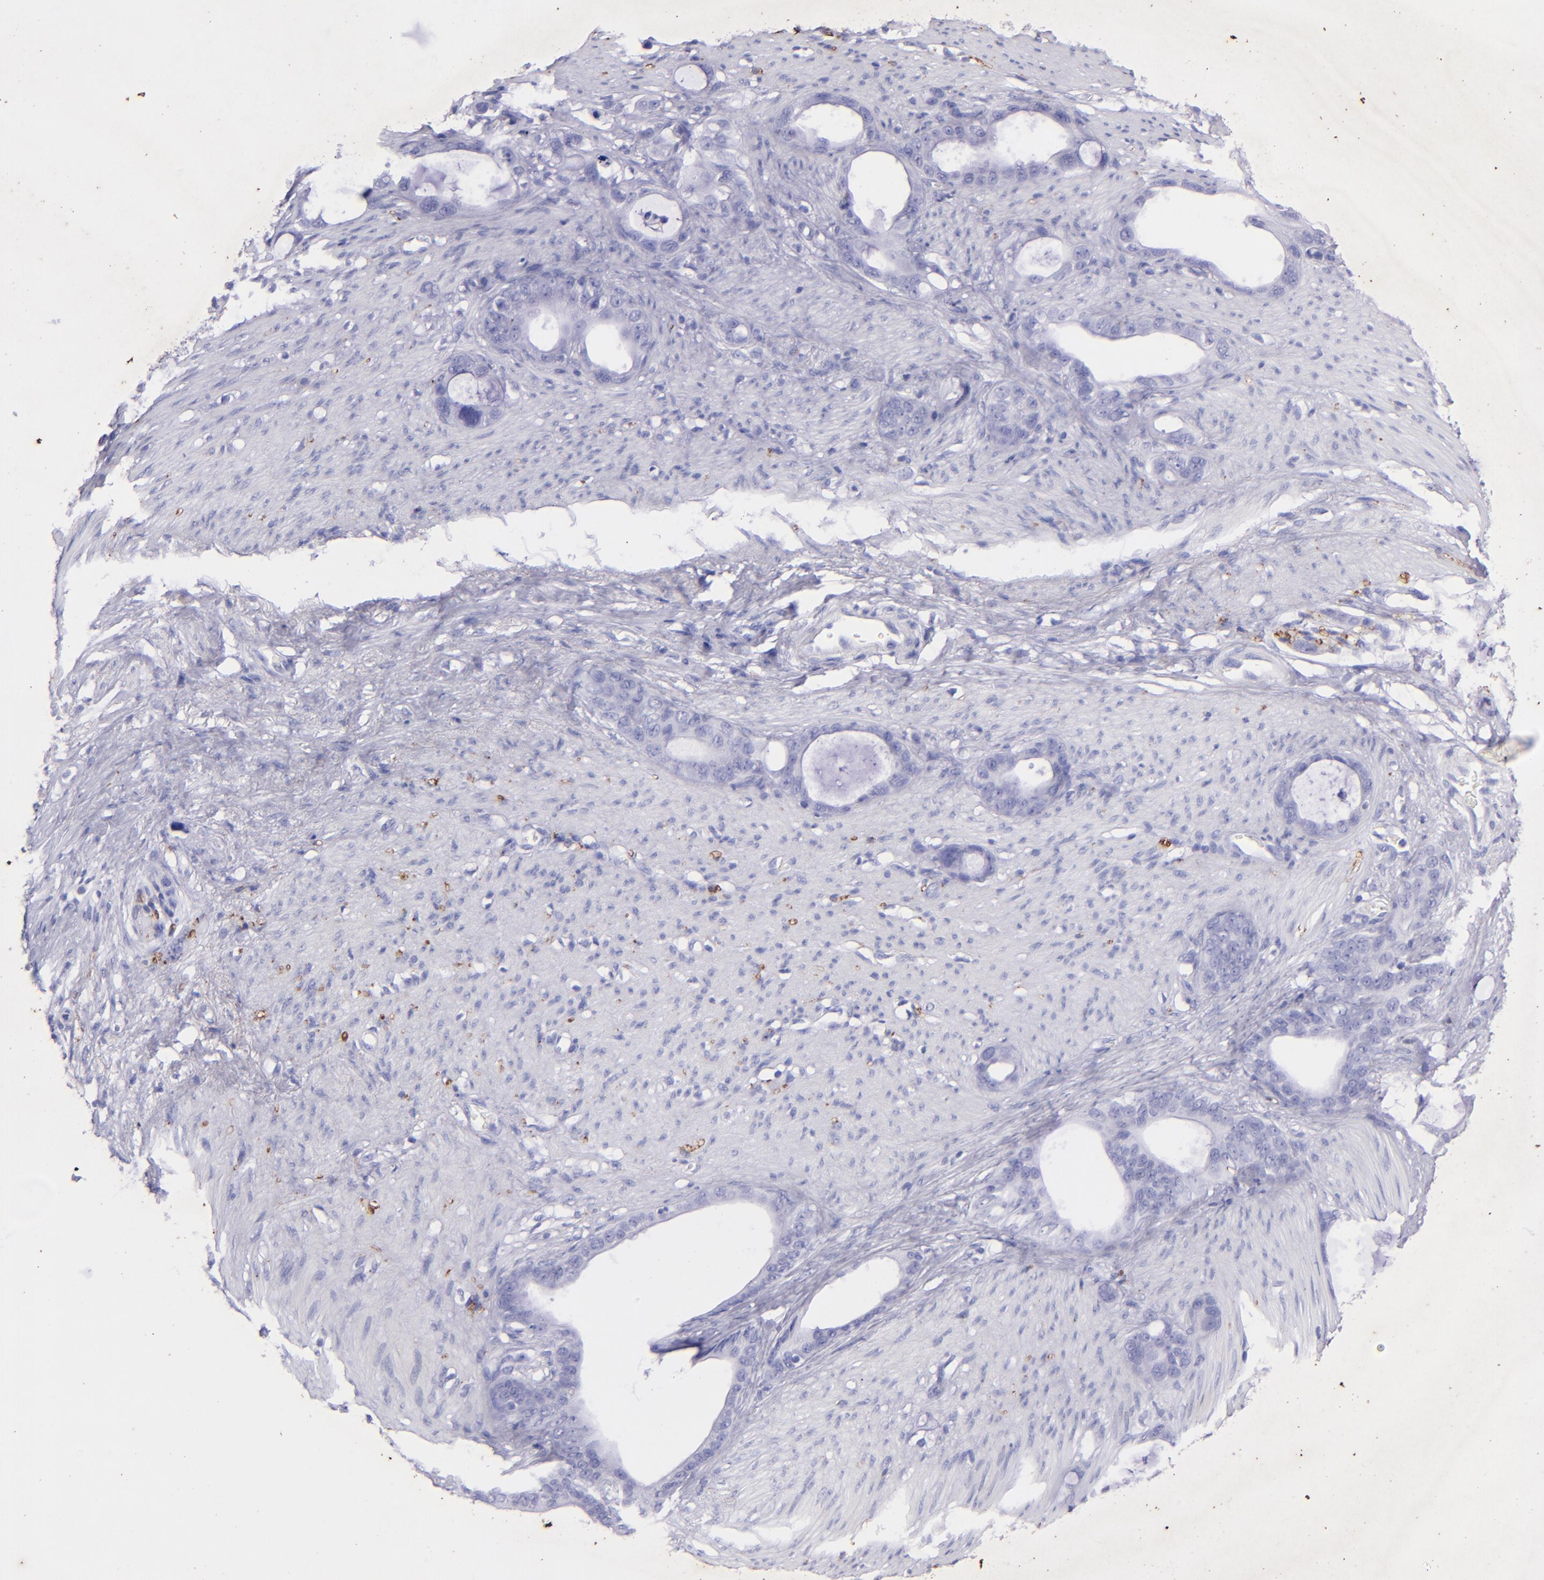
{"staining": {"intensity": "negative", "quantity": "none", "location": "none"}, "tissue": "stomach cancer", "cell_type": "Tumor cells", "image_type": "cancer", "snomed": [{"axis": "morphology", "description": "Adenocarcinoma, NOS"}, {"axis": "topography", "description": "Stomach"}], "caption": "DAB (3,3'-diaminobenzidine) immunohistochemical staining of stomach cancer exhibits no significant staining in tumor cells. (Stains: DAB (3,3'-diaminobenzidine) immunohistochemistry with hematoxylin counter stain, Microscopy: brightfield microscopy at high magnification).", "gene": "UCHL1", "patient": {"sex": "female", "age": 75}}